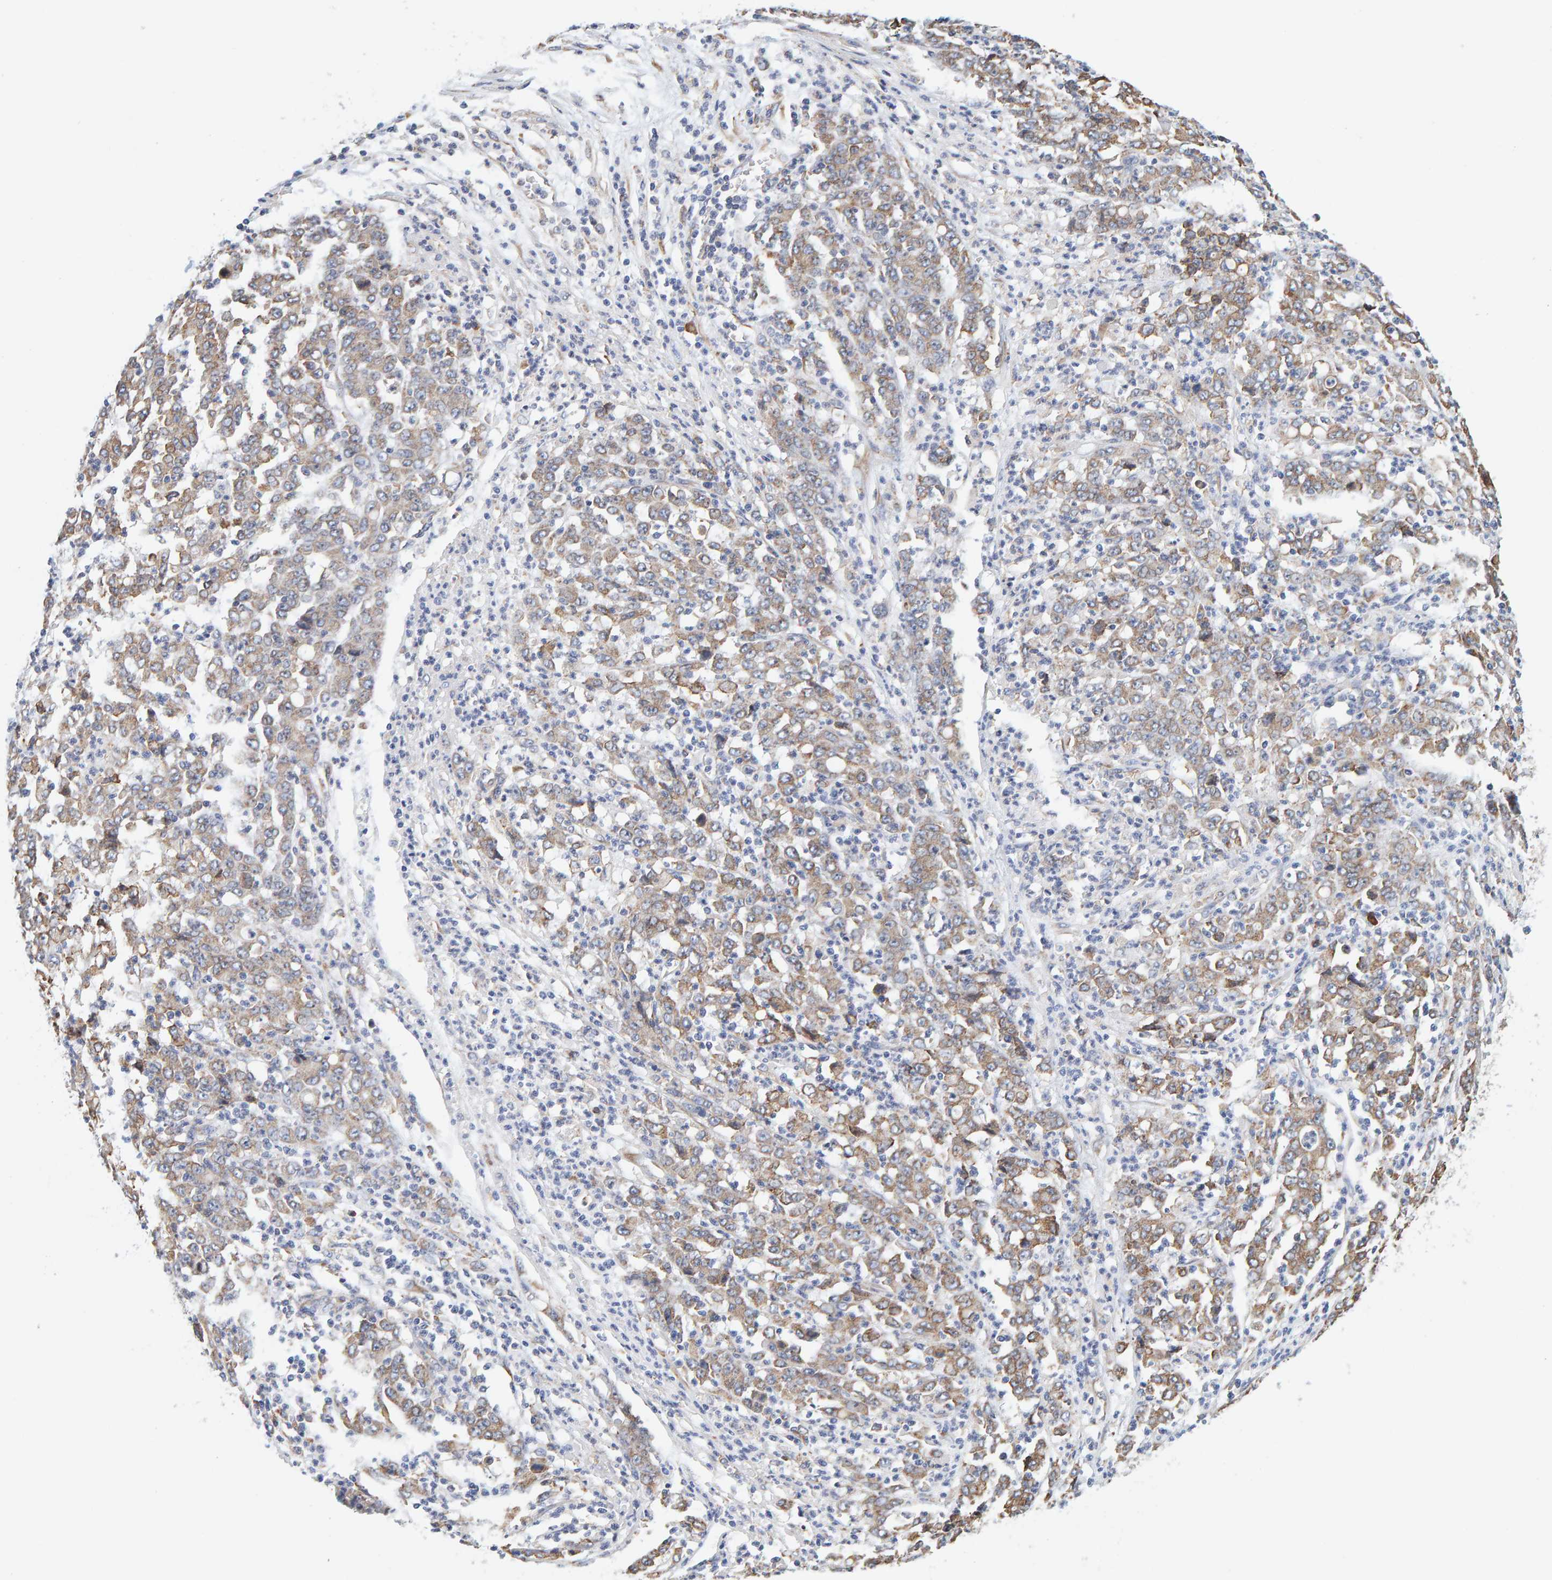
{"staining": {"intensity": "moderate", "quantity": ">75%", "location": "cytoplasmic/membranous"}, "tissue": "stomach cancer", "cell_type": "Tumor cells", "image_type": "cancer", "snomed": [{"axis": "morphology", "description": "Adenocarcinoma, NOS"}, {"axis": "topography", "description": "Stomach, lower"}], "caption": "IHC staining of stomach cancer (adenocarcinoma), which reveals medium levels of moderate cytoplasmic/membranous staining in approximately >75% of tumor cells indicating moderate cytoplasmic/membranous protein expression. The staining was performed using DAB (brown) for protein detection and nuclei were counterstained in hematoxylin (blue).", "gene": "SGPL1", "patient": {"sex": "female", "age": 71}}